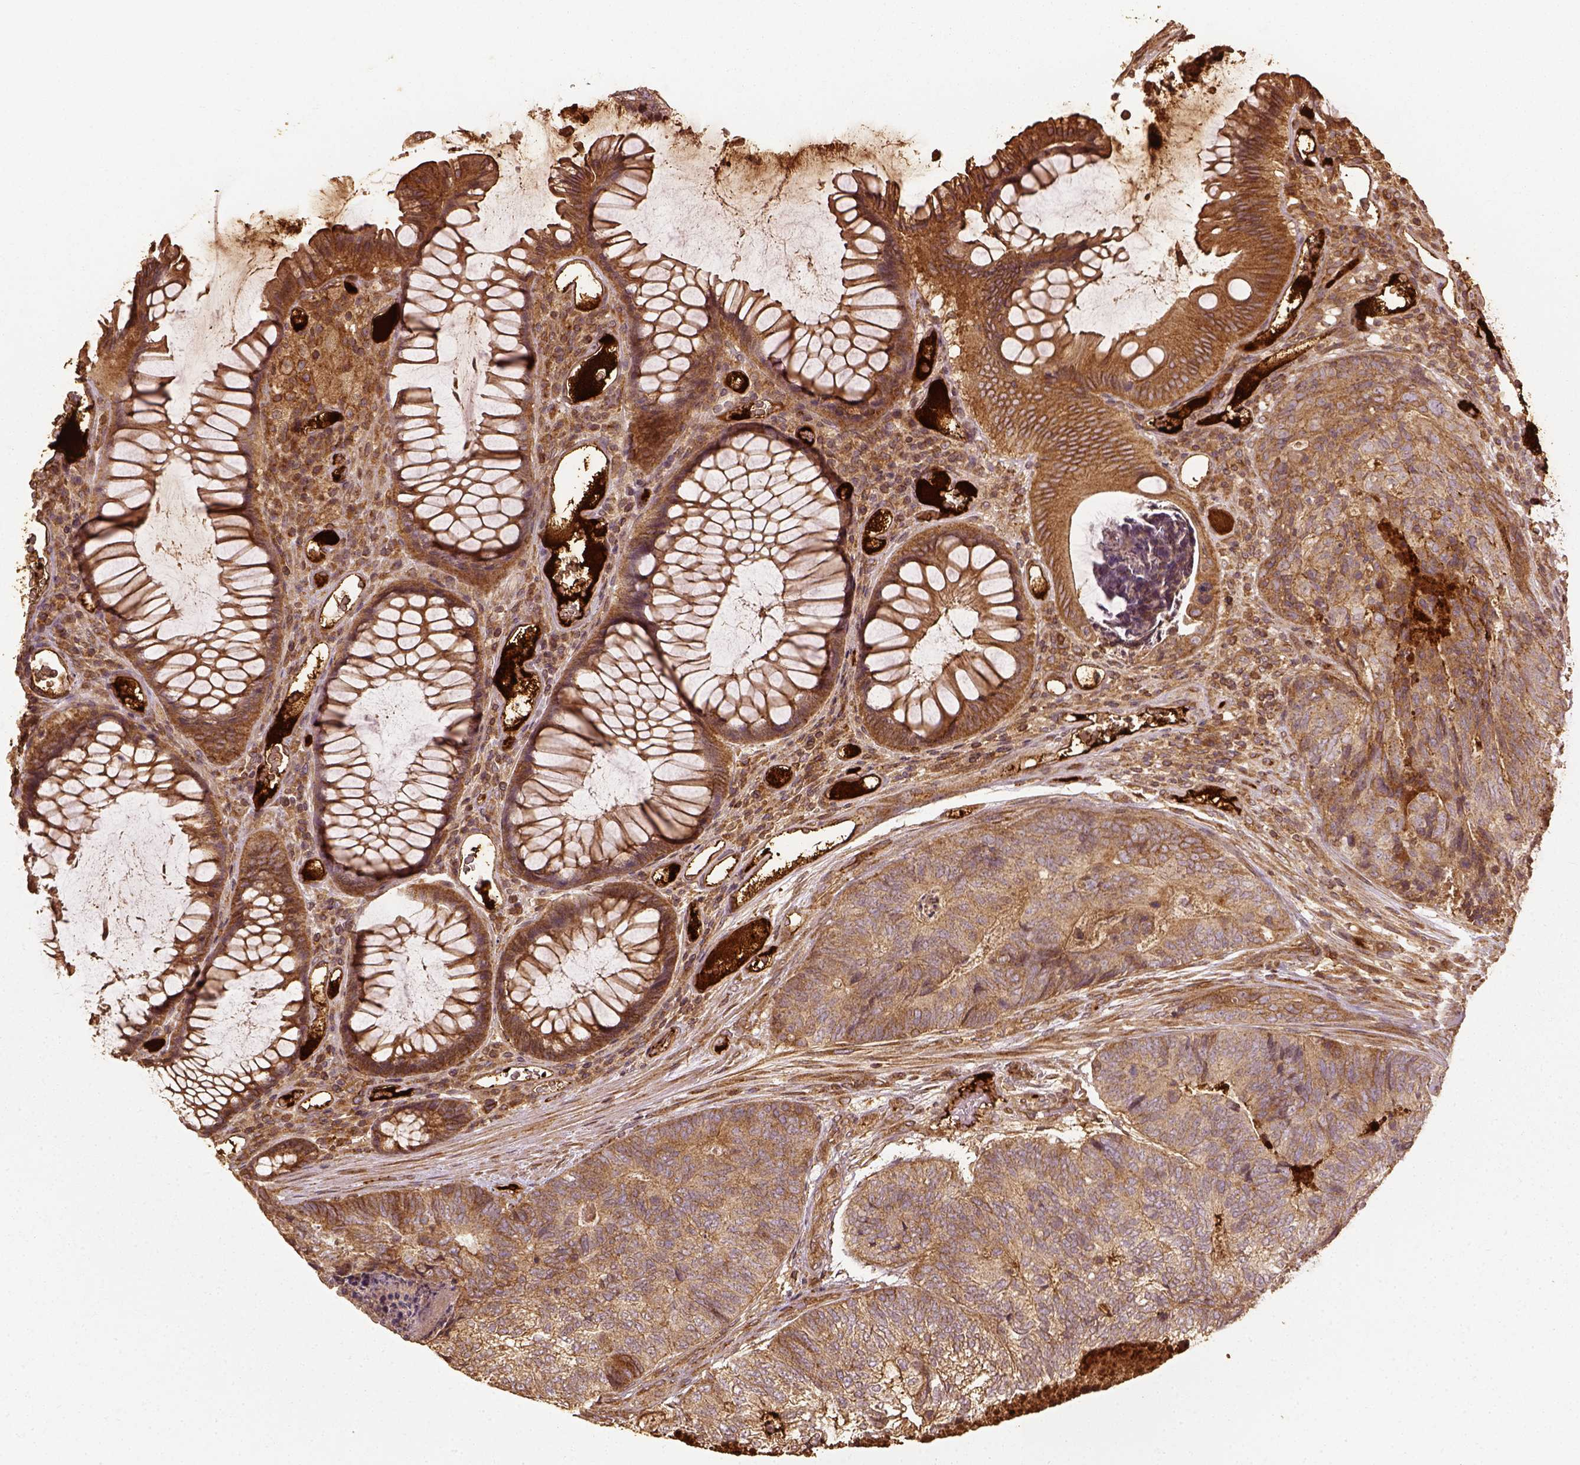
{"staining": {"intensity": "moderate", "quantity": "25%-75%", "location": "cytoplasmic/membranous"}, "tissue": "colorectal cancer", "cell_type": "Tumor cells", "image_type": "cancer", "snomed": [{"axis": "morphology", "description": "Adenocarcinoma, NOS"}, {"axis": "topography", "description": "Colon"}], "caption": "The image demonstrates immunohistochemical staining of colorectal cancer (adenocarcinoma). There is moderate cytoplasmic/membranous expression is seen in approximately 25%-75% of tumor cells. The staining was performed using DAB (3,3'-diaminobenzidine), with brown indicating positive protein expression. Nuclei are stained blue with hematoxylin.", "gene": "VEGFA", "patient": {"sex": "female", "age": 67}}